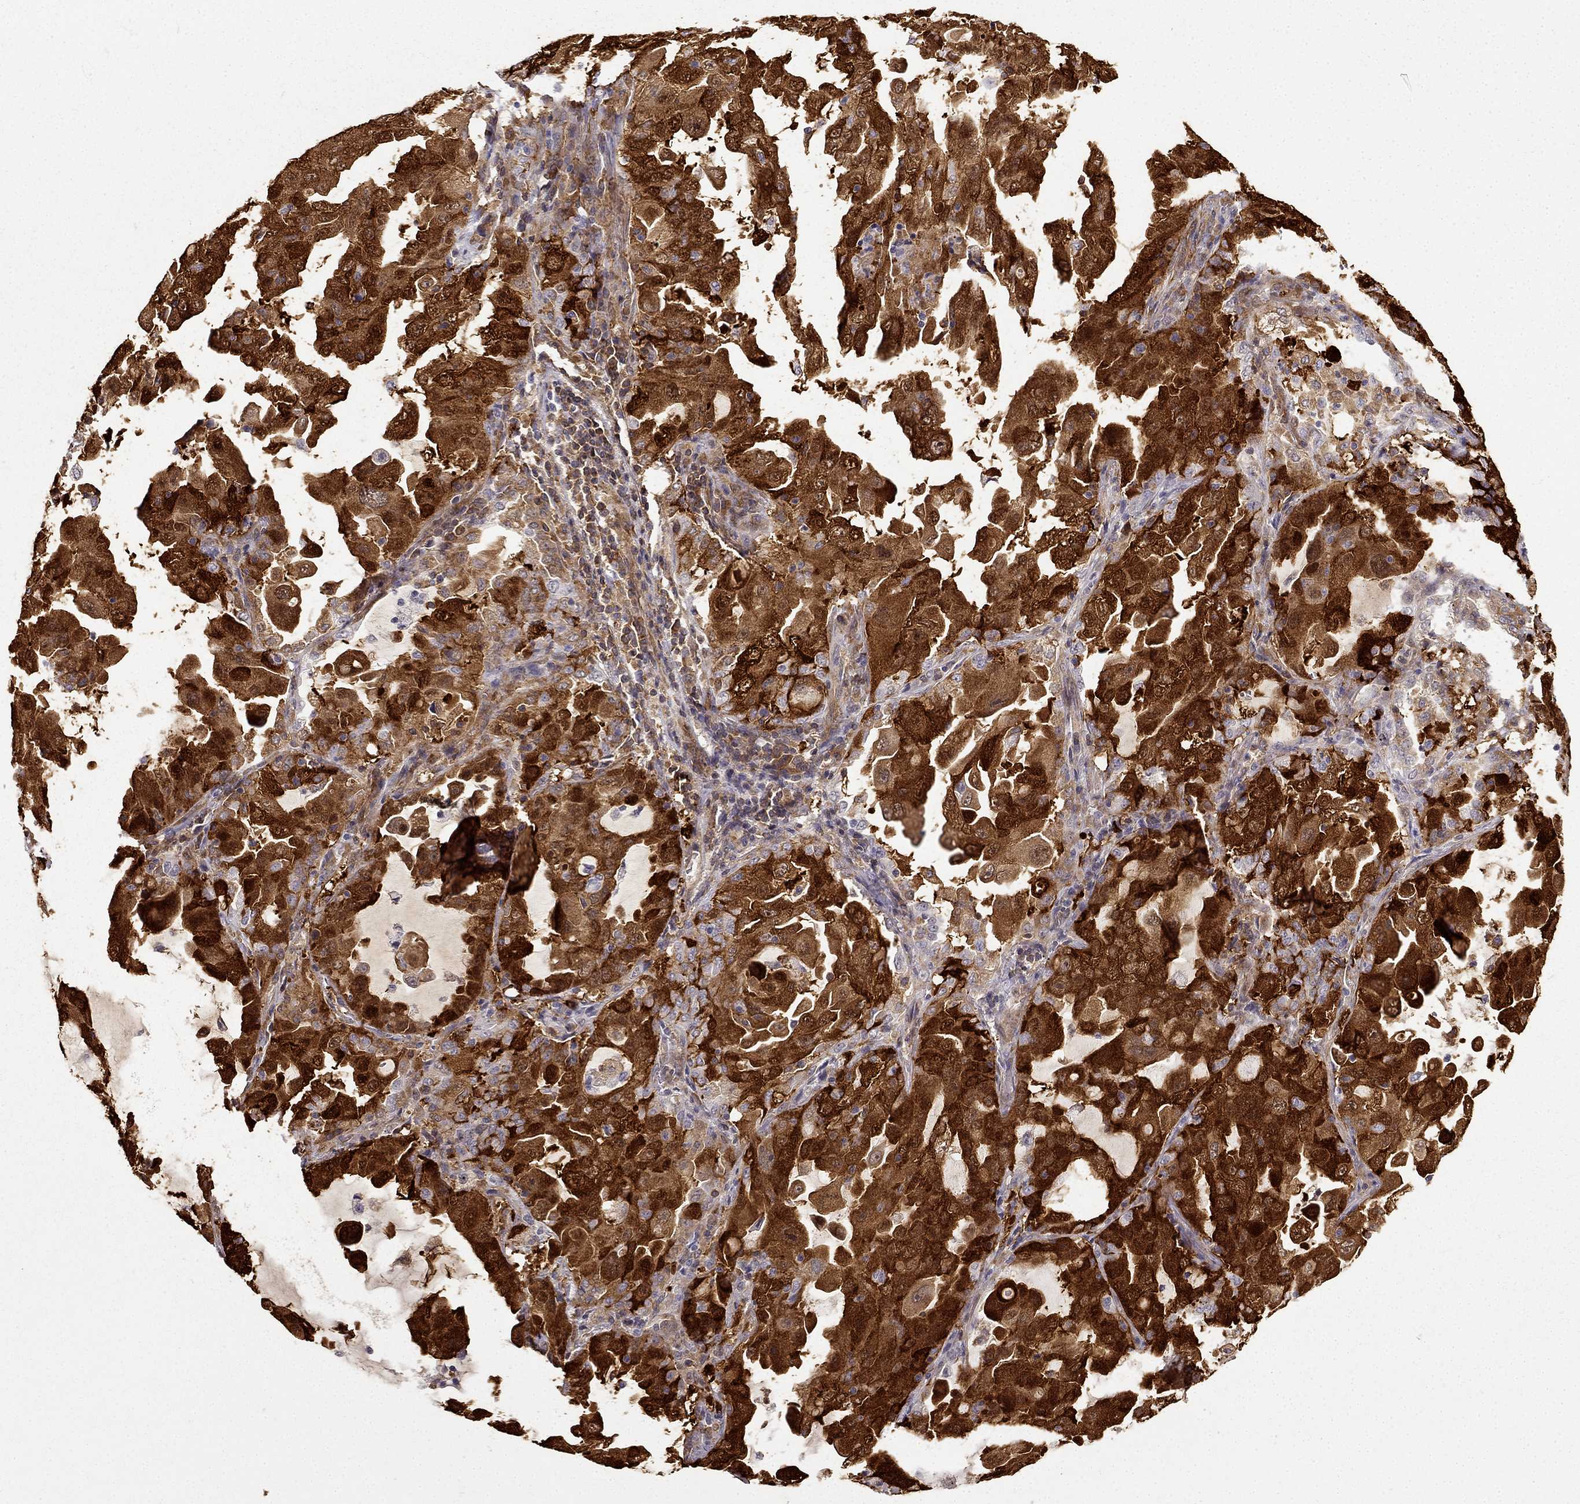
{"staining": {"intensity": "strong", "quantity": ">75%", "location": "cytoplasmic/membranous"}, "tissue": "lung cancer", "cell_type": "Tumor cells", "image_type": "cancer", "snomed": [{"axis": "morphology", "description": "Adenocarcinoma, NOS"}, {"axis": "topography", "description": "Lung"}], "caption": "Strong cytoplasmic/membranous protein expression is appreciated in about >75% of tumor cells in lung adenocarcinoma.", "gene": "NQO1", "patient": {"sex": "female", "age": 61}}